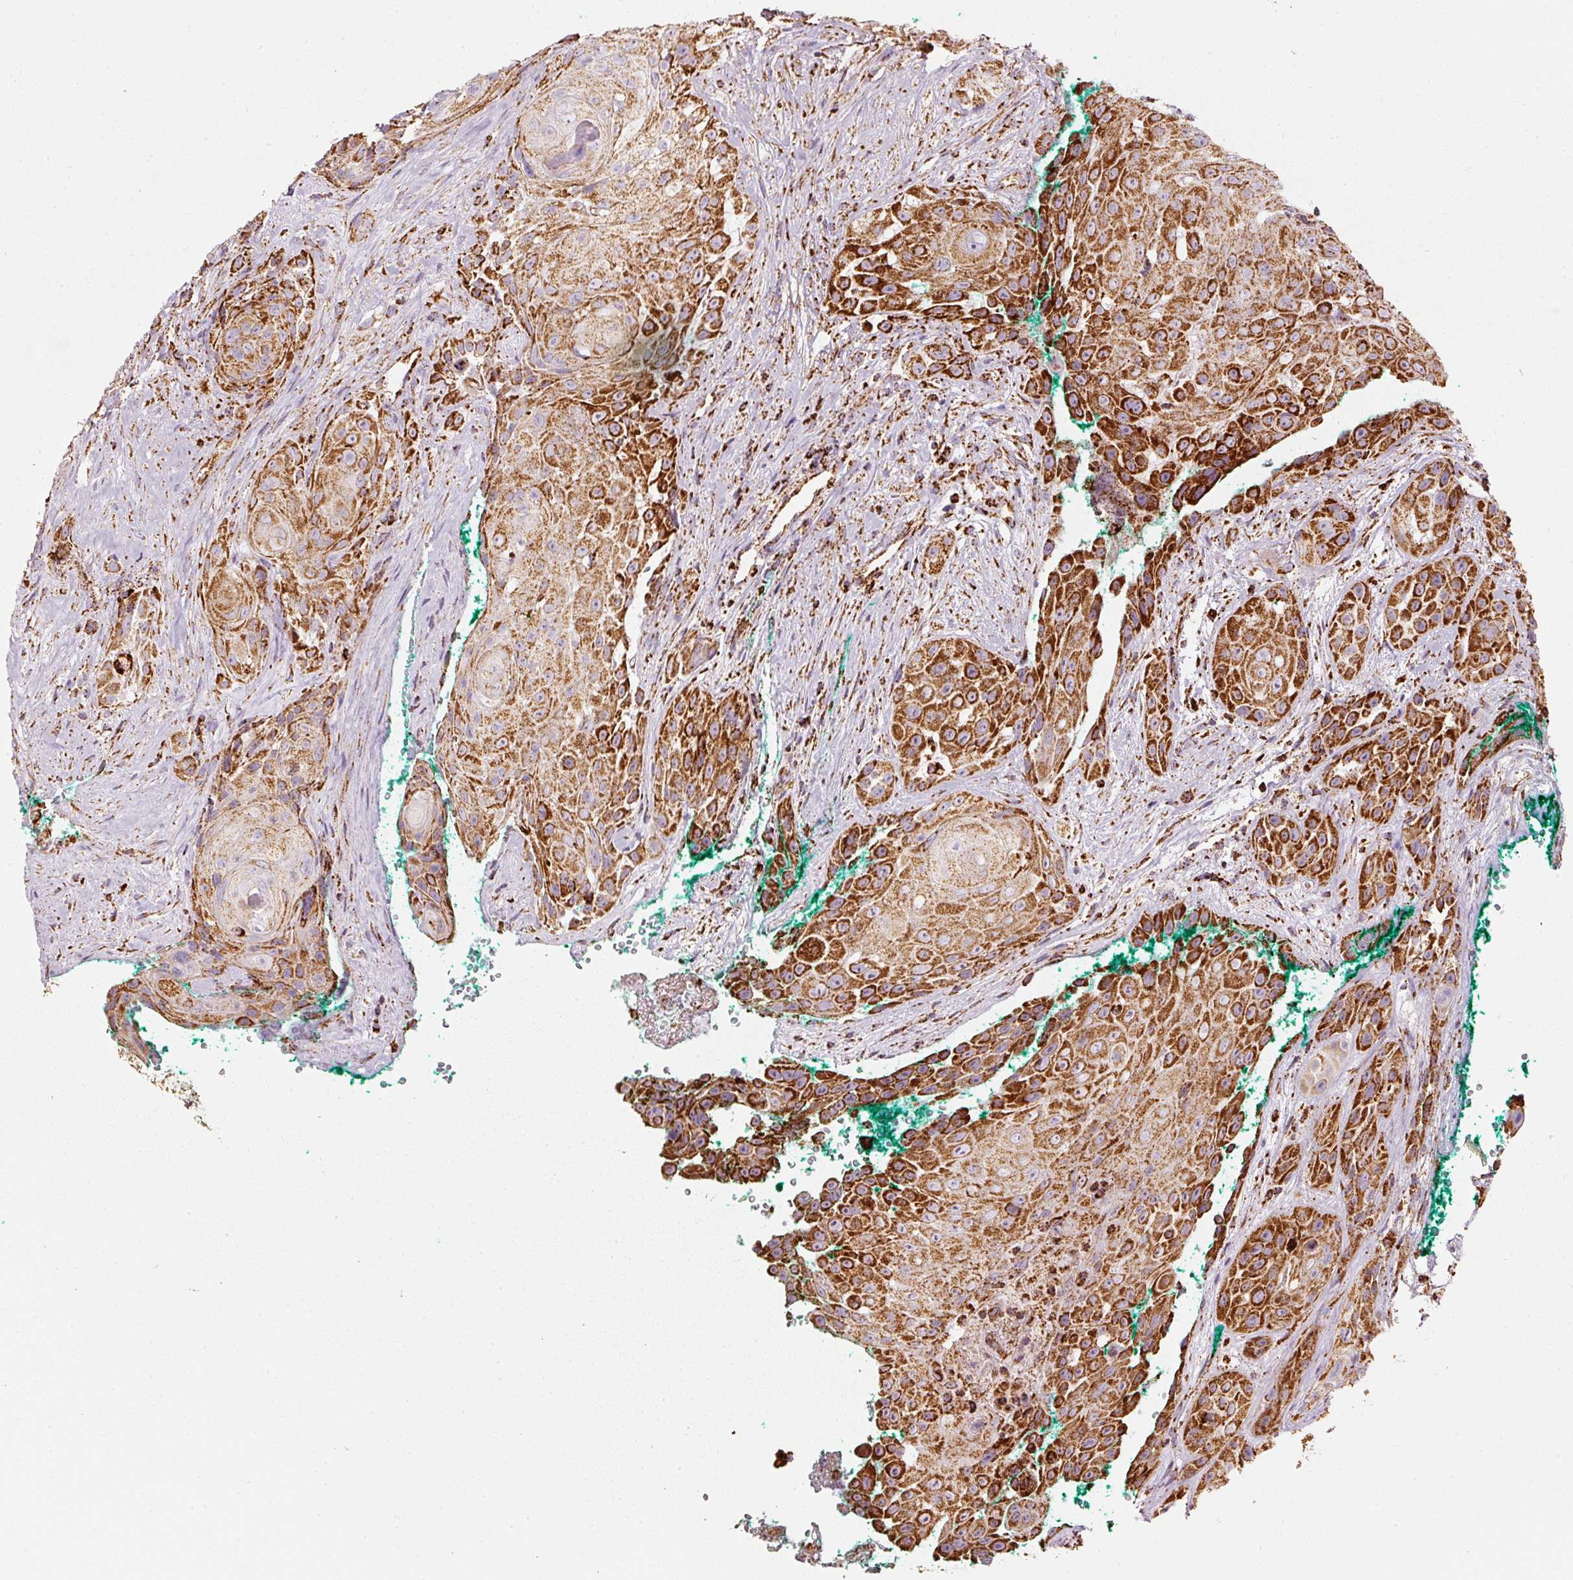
{"staining": {"intensity": "strong", "quantity": ">75%", "location": "cytoplasmic/membranous"}, "tissue": "head and neck cancer", "cell_type": "Tumor cells", "image_type": "cancer", "snomed": [{"axis": "morphology", "description": "Squamous cell carcinoma, NOS"}, {"axis": "topography", "description": "Head-Neck"}], "caption": "The histopathology image shows immunohistochemical staining of squamous cell carcinoma (head and neck). There is strong cytoplasmic/membranous expression is identified in approximately >75% of tumor cells.", "gene": "MT-CO2", "patient": {"sex": "male", "age": 83}}